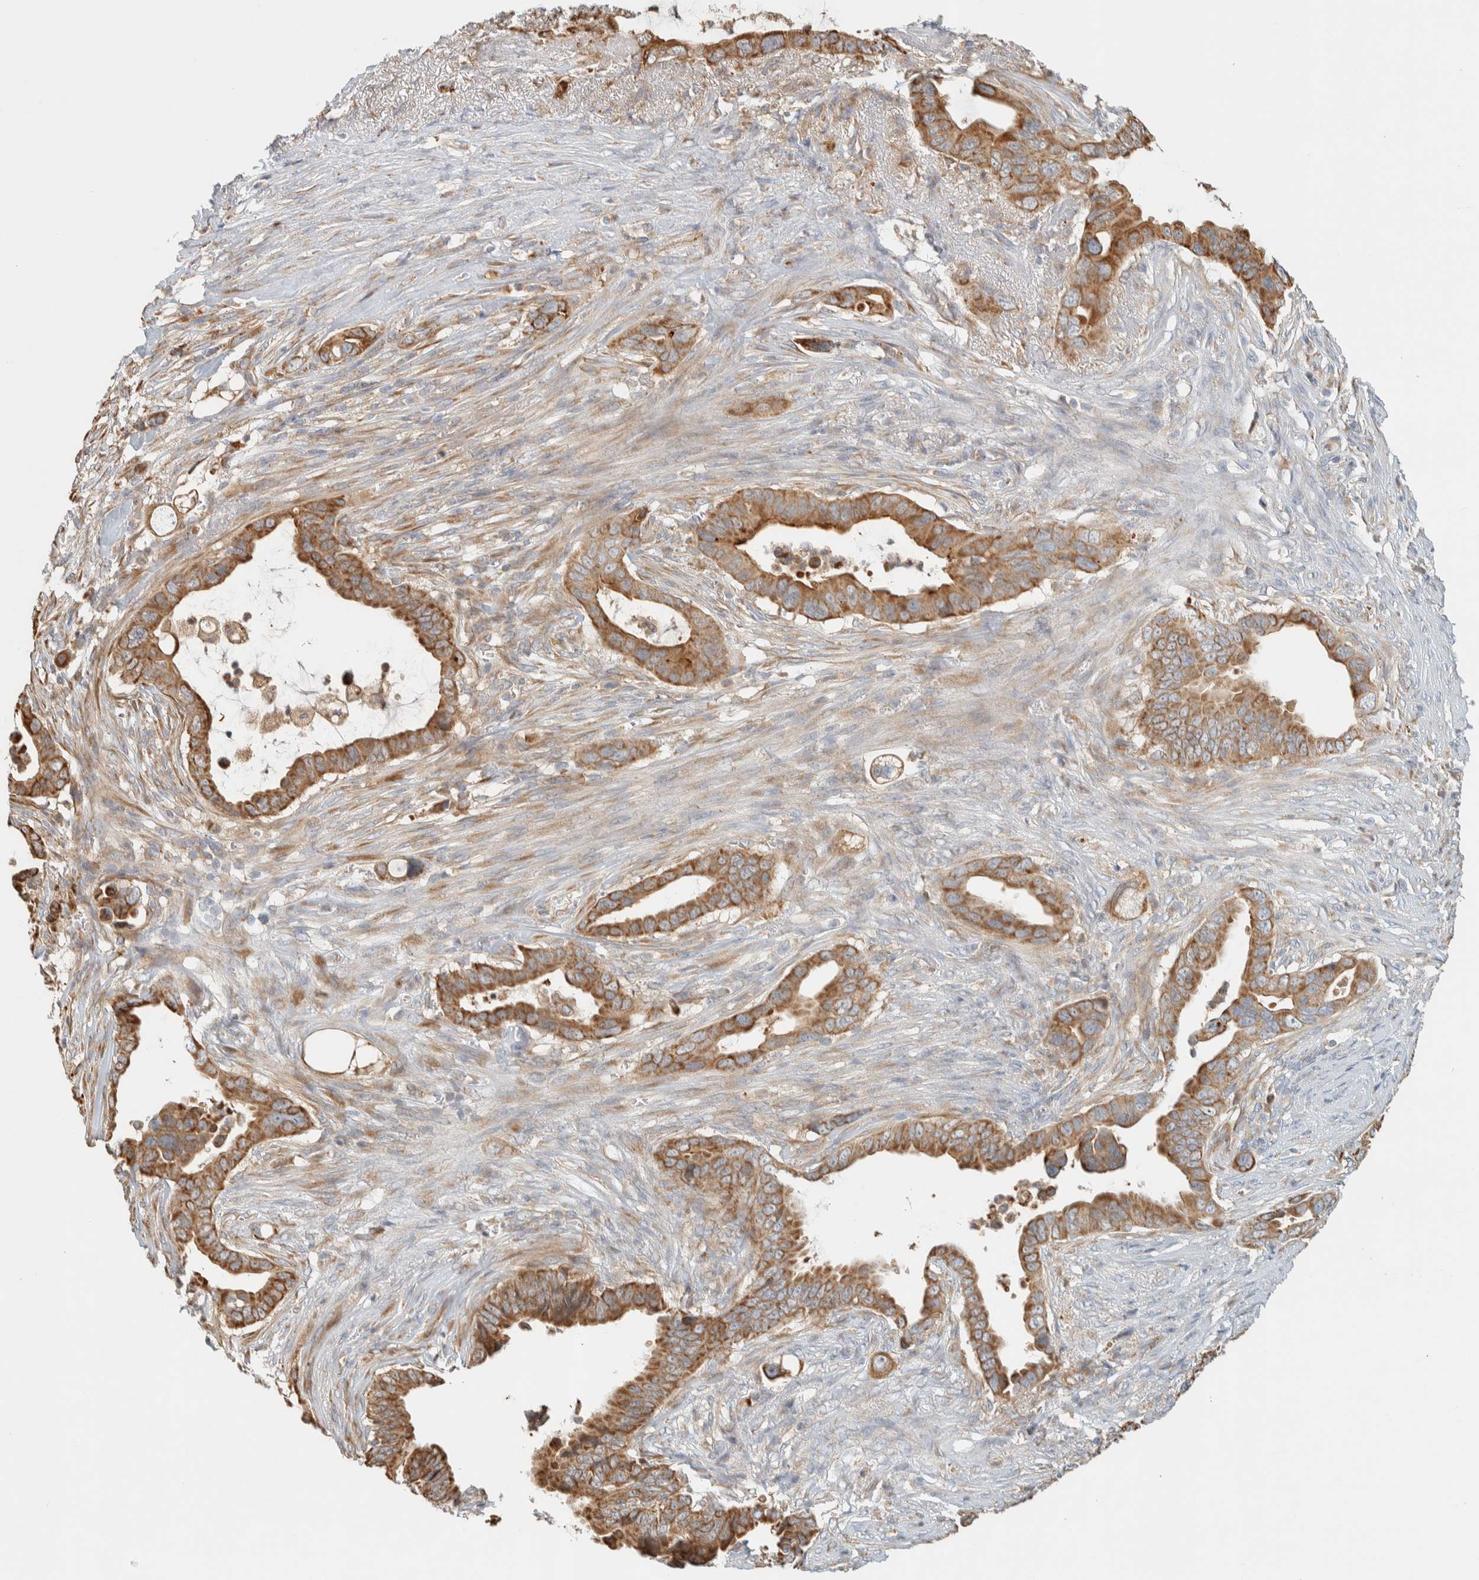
{"staining": {"intensity": "moderate", "quantity": ">75%", "location": "cytoplasmic/membranous"}, "tissue": "pancreatic cancer", "cell_type": "Tumor cells", "image_type": "cancer", "snomed": [{"axis": "morphology", "description": "Adenocarcinoma, NOS"}, {"axis": "topography", "description": "Pancreas"}], "caption": "Pancreatic cancer tissue reveals moderate cytoplasmic/membranous expression in approximately >75% of tumor cells", "gene": "RAB11FIP1", "patient": {"sex": "female", "age": 72}}